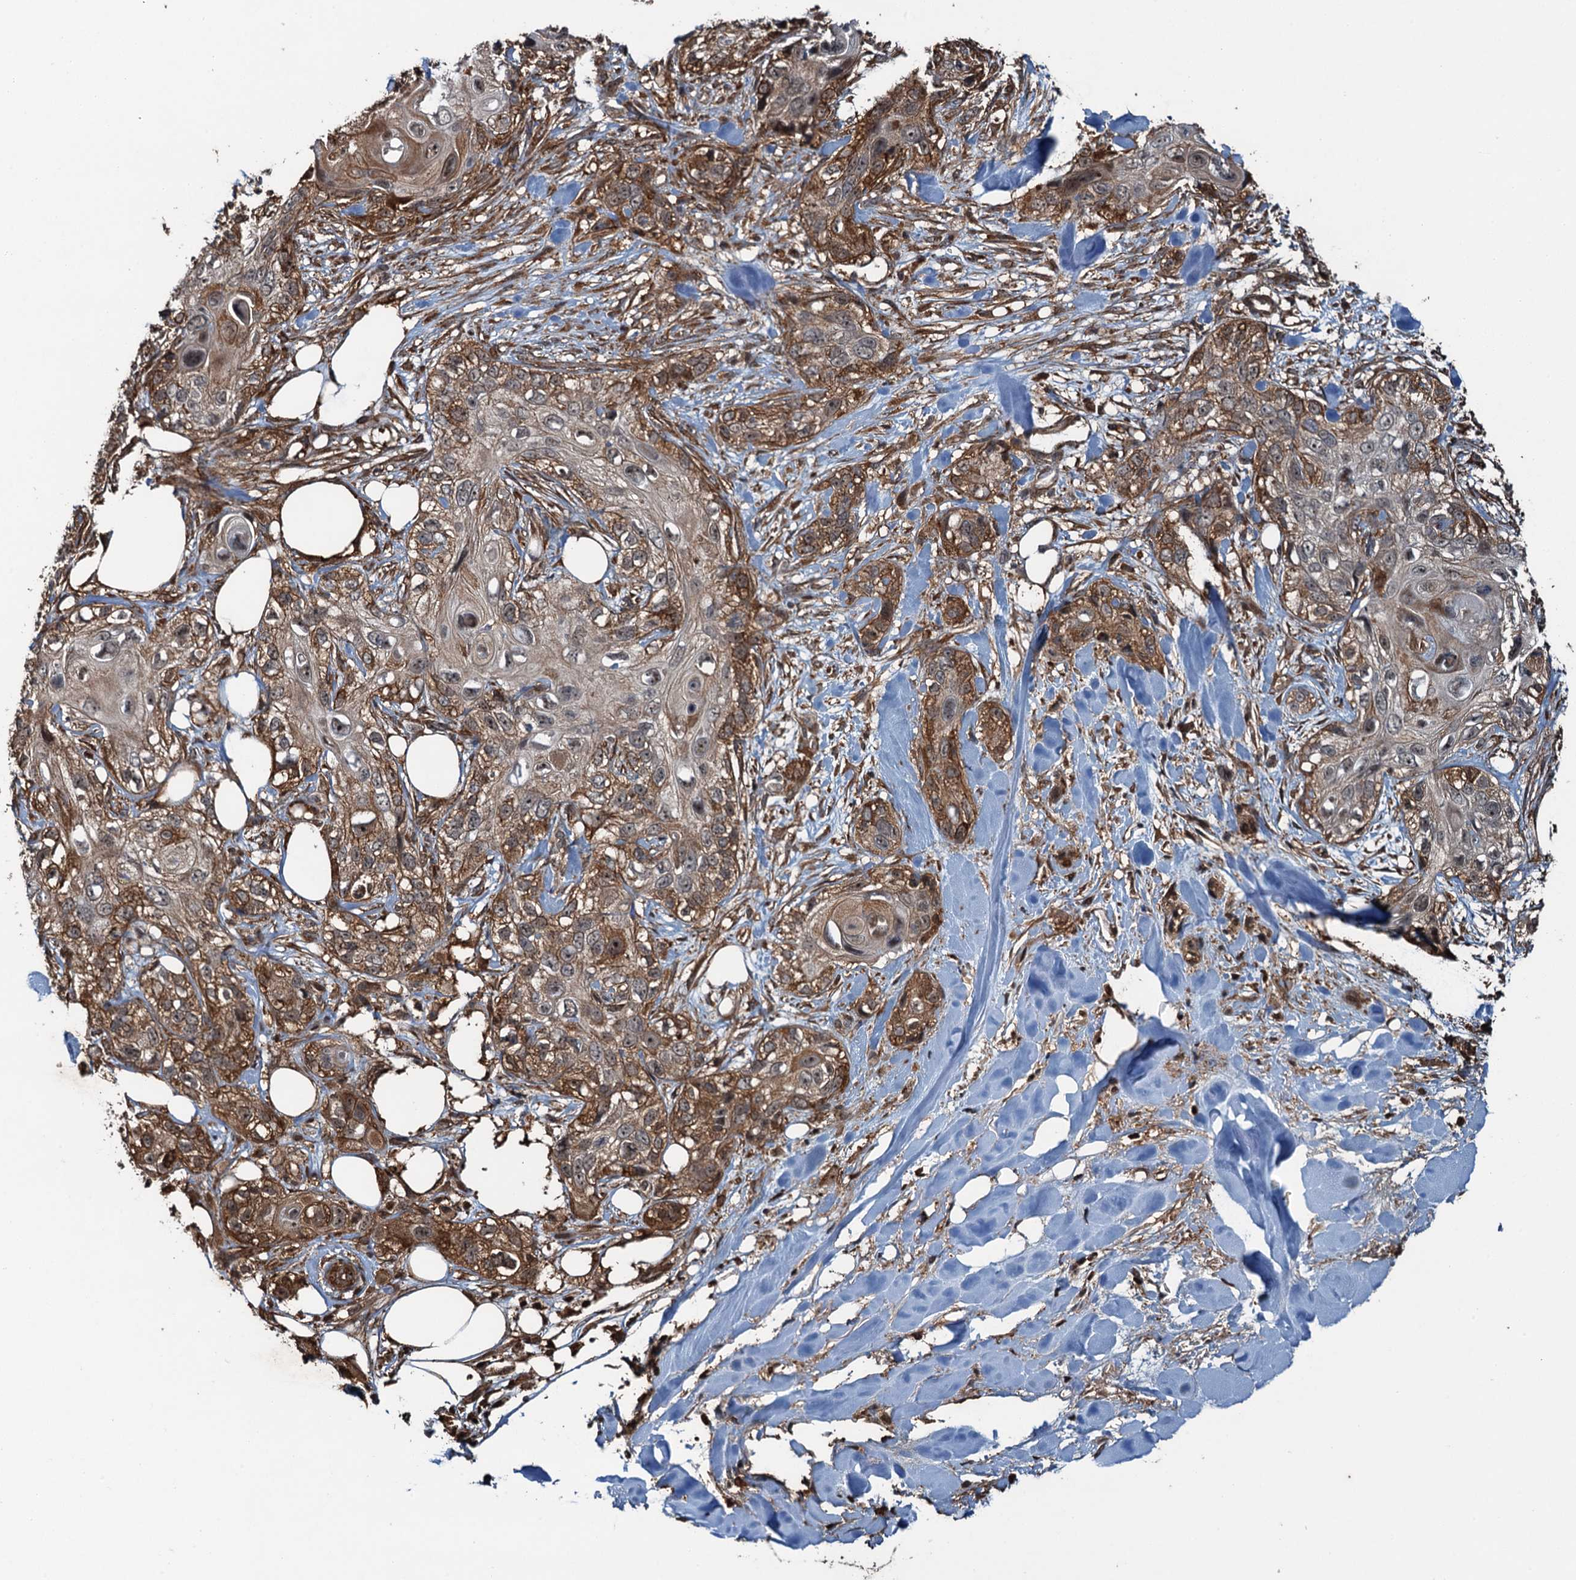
{"staining": {"intensity": "moderate", "quantity": ">75%", "location": "cytoplasmic/membranous"}, "tissue": "skin cancer", "cell_type": "Tumor cells", "image_type": "cancer", "snomed": [{"axis": "morphology", "description": "Normal tissue, NOS"}, {"axis": "morphology", "description": "Squamous cell carcinoma, NOS"}, {"axis": "topography", "description": "Skin"}], "caption": "The image displays immunohistochemical staining of skin cancer. There is moderate cytoplasmic/membranous positivity is identified in approximately >75% of tumor cells.", "gene": "WHAMM", "patient": {"sex": "male", "age": 72}}